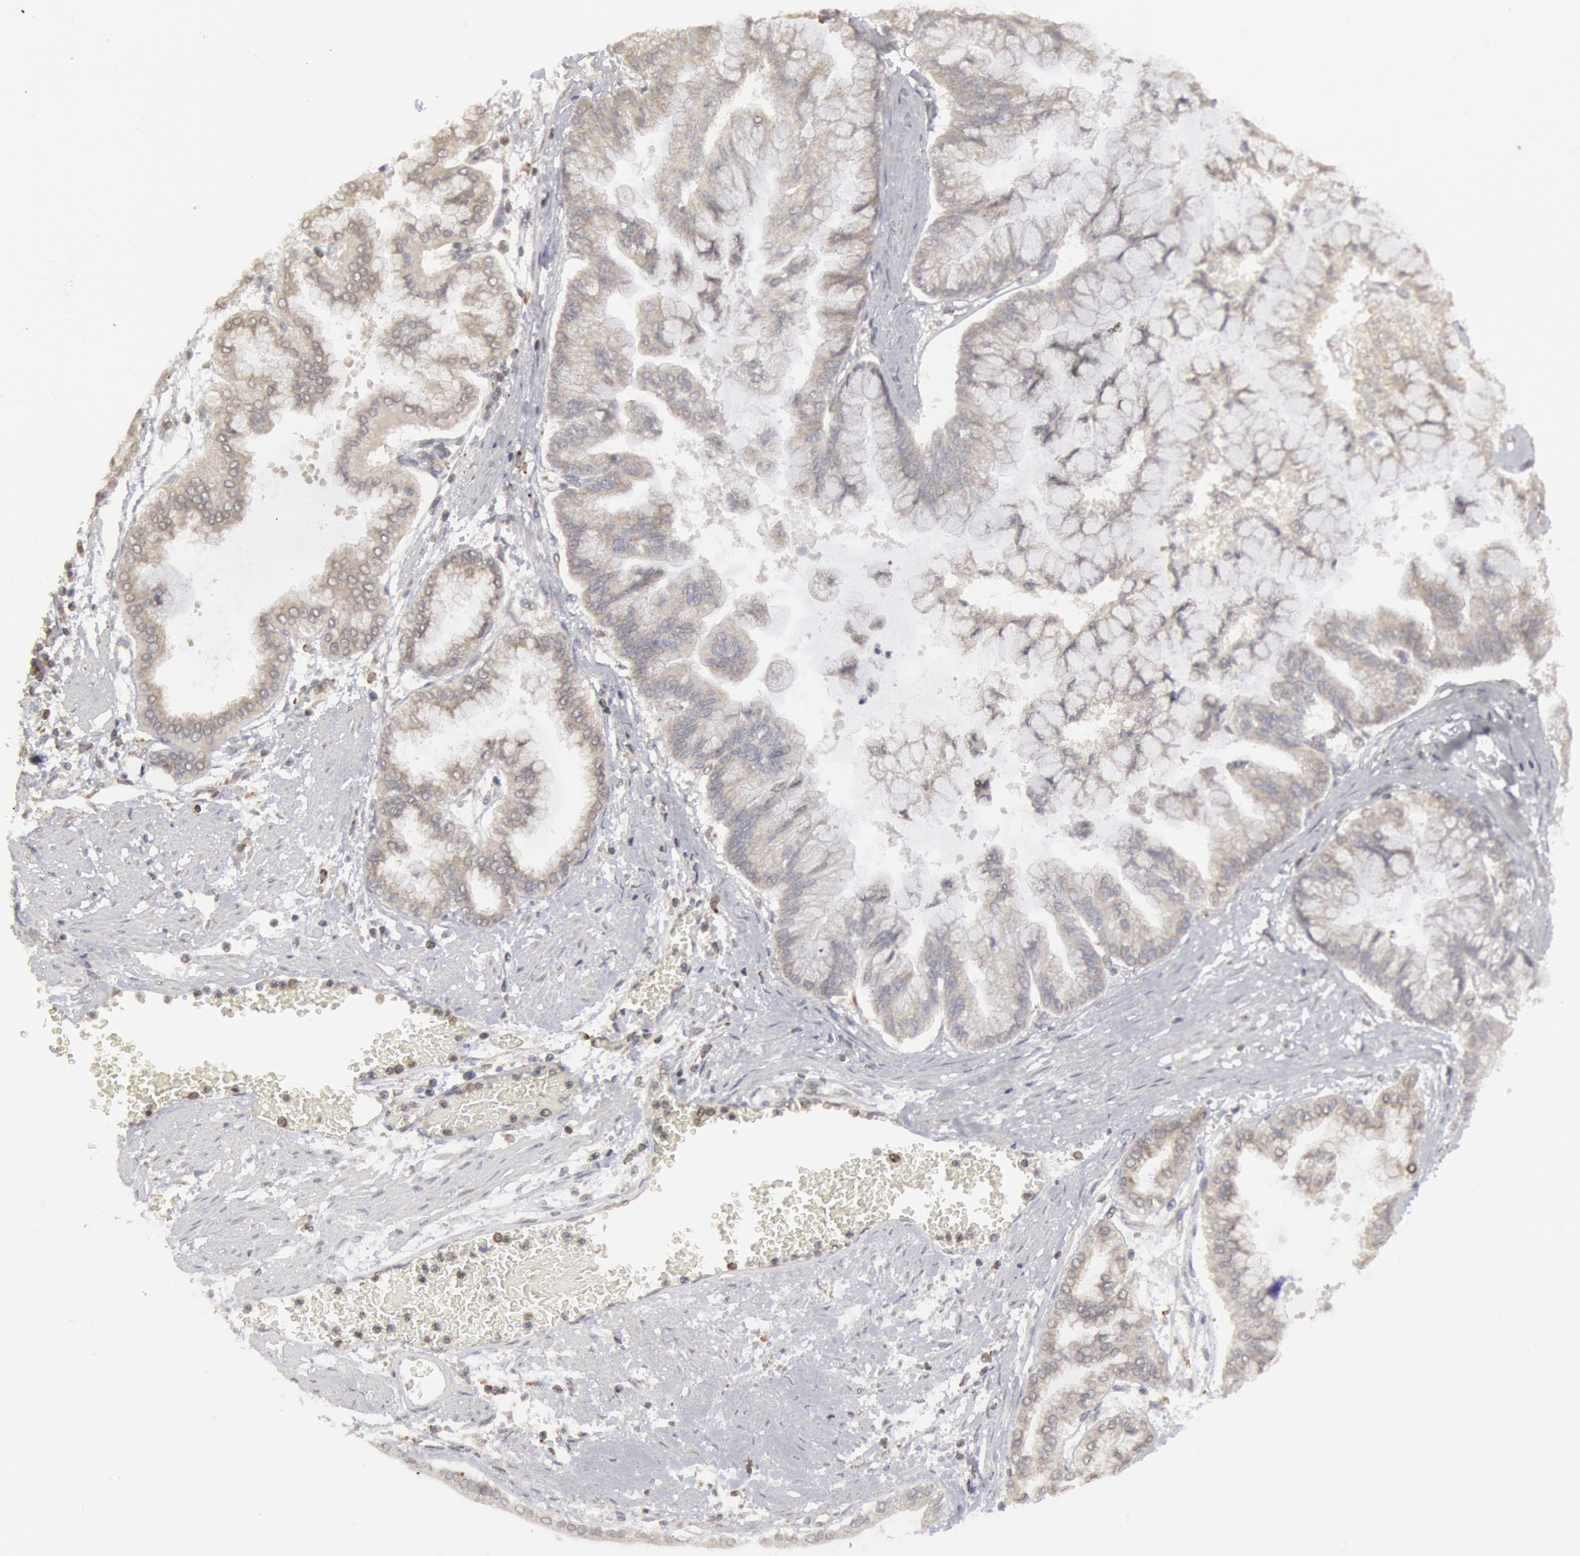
{"staining": {"intensity": "negative", "quantity": "none", "location": "none"}, "tissue": "liver cancer", "cell_type": "Tumor cells", "image_type": "cancer", "snomed": [{"axis": "morphology", "description": "Cholangiocarcinoma"}, {"axis": "topography", "description": "Liver"}], "caption": "DAB immunohistochemical staining of human liver cholangiocarcinoma reveals no significant positivity in tumor cells. (Stains: DAB (3,3'-diaminobenzidine) IHC with hematoxylin counter stain, Microscopy: brightfield microscopy at high magnification).", "gene": "OSBPL8", "patient": {"sex": "female", "age": 79}}